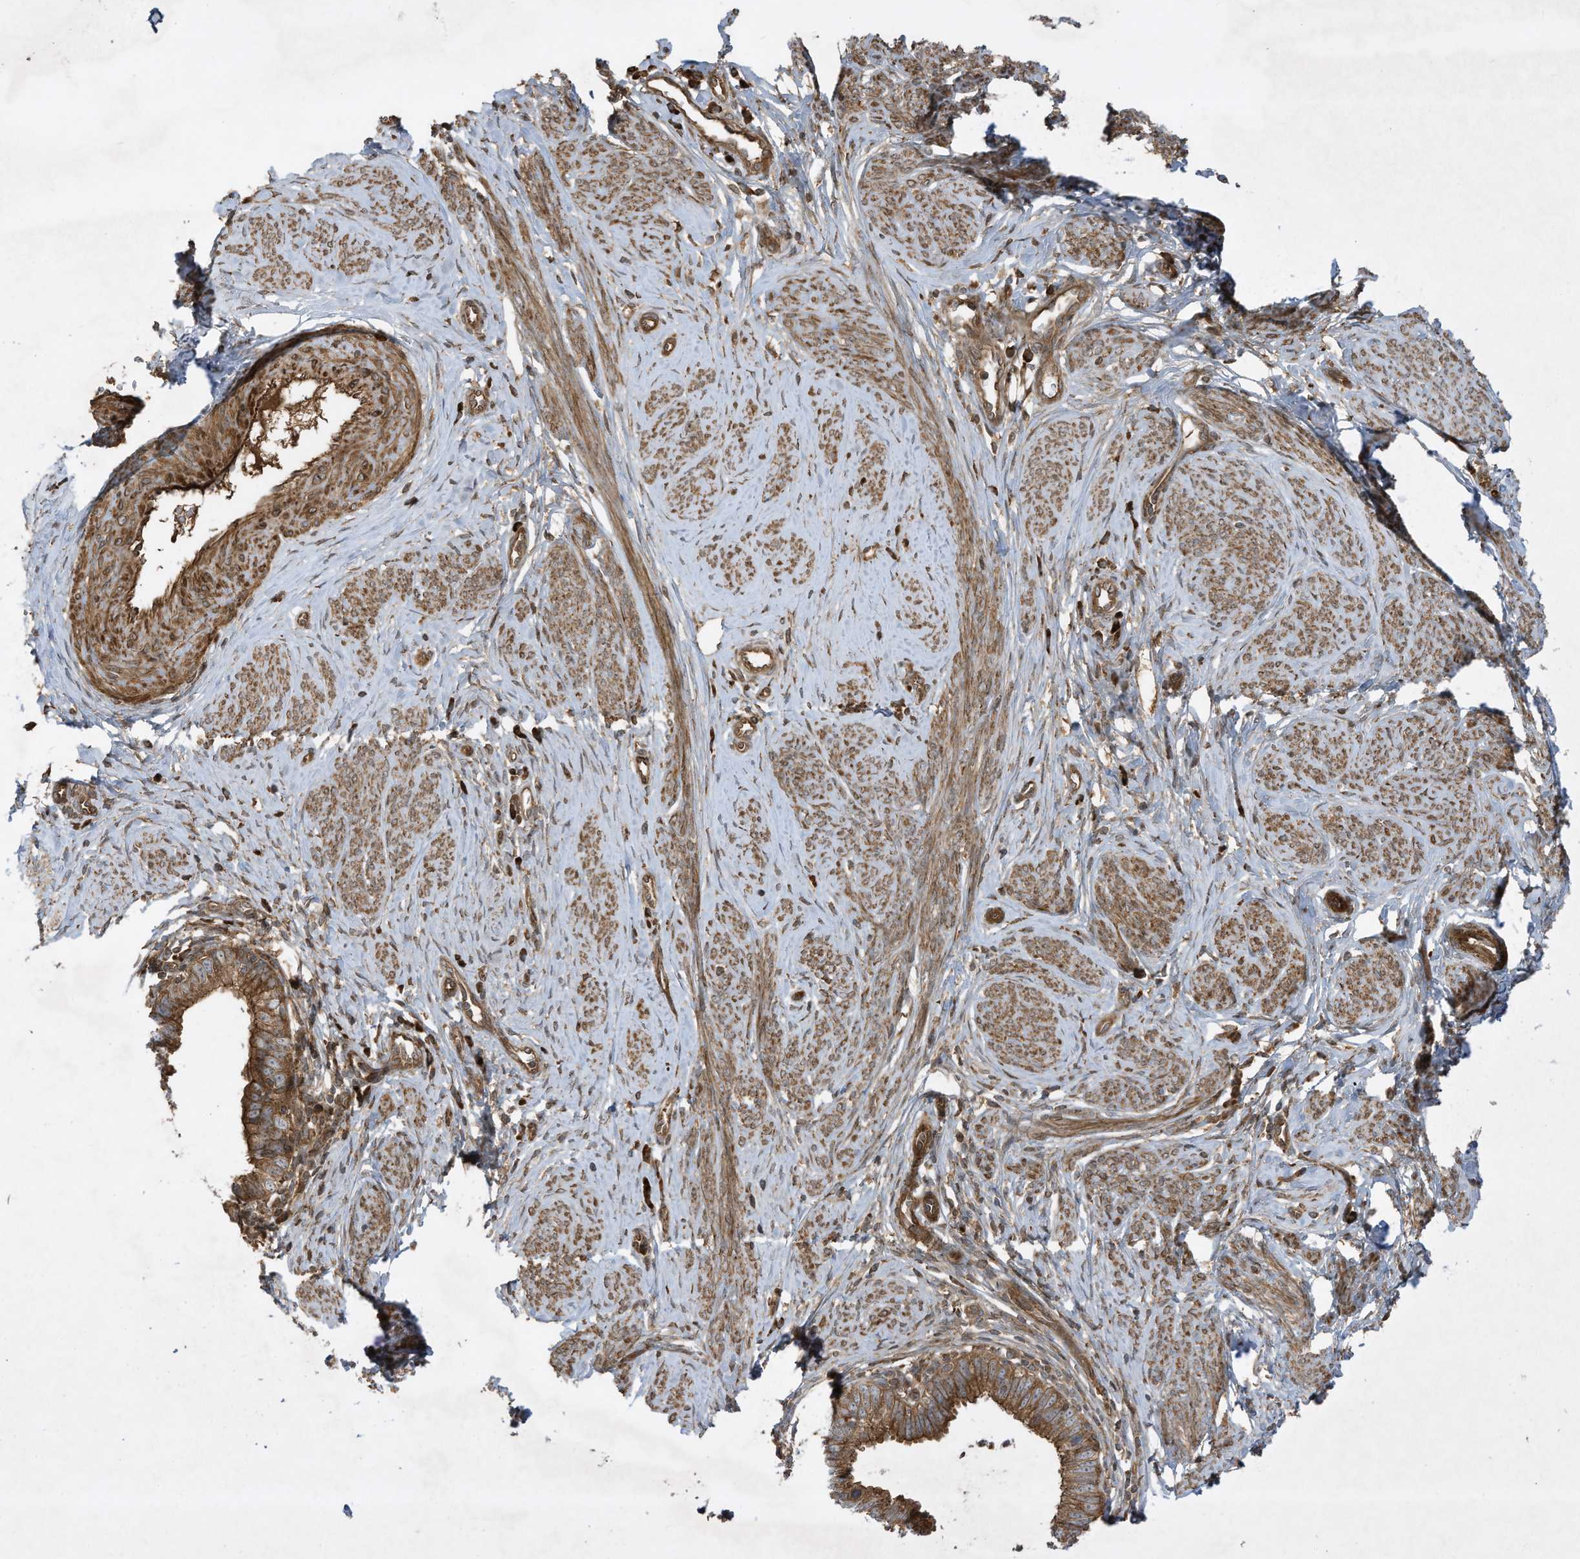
{"staining": {"intensity": "strong", "quantity": ">75%", "location": "cytoplasmic/membranous"}, "tissue": "cervical cancer", "cell_type": "Tumor cells", "image_type": "cancer", "snomed": [{"axis": "morphology", "description": "Adenocarcinoma, NOS"}, {"axis": "topography", "description": "Cervix"}], "caption": "IHC micrograph of human cervical adenocarcinoma stained for a protein (brown), which displays high levels of strong cytoplasmic/membranous staining in approximately >75% of tumor cells.", "gene": "DDIT4", "patient": {"sex": "female", "age": 36}}